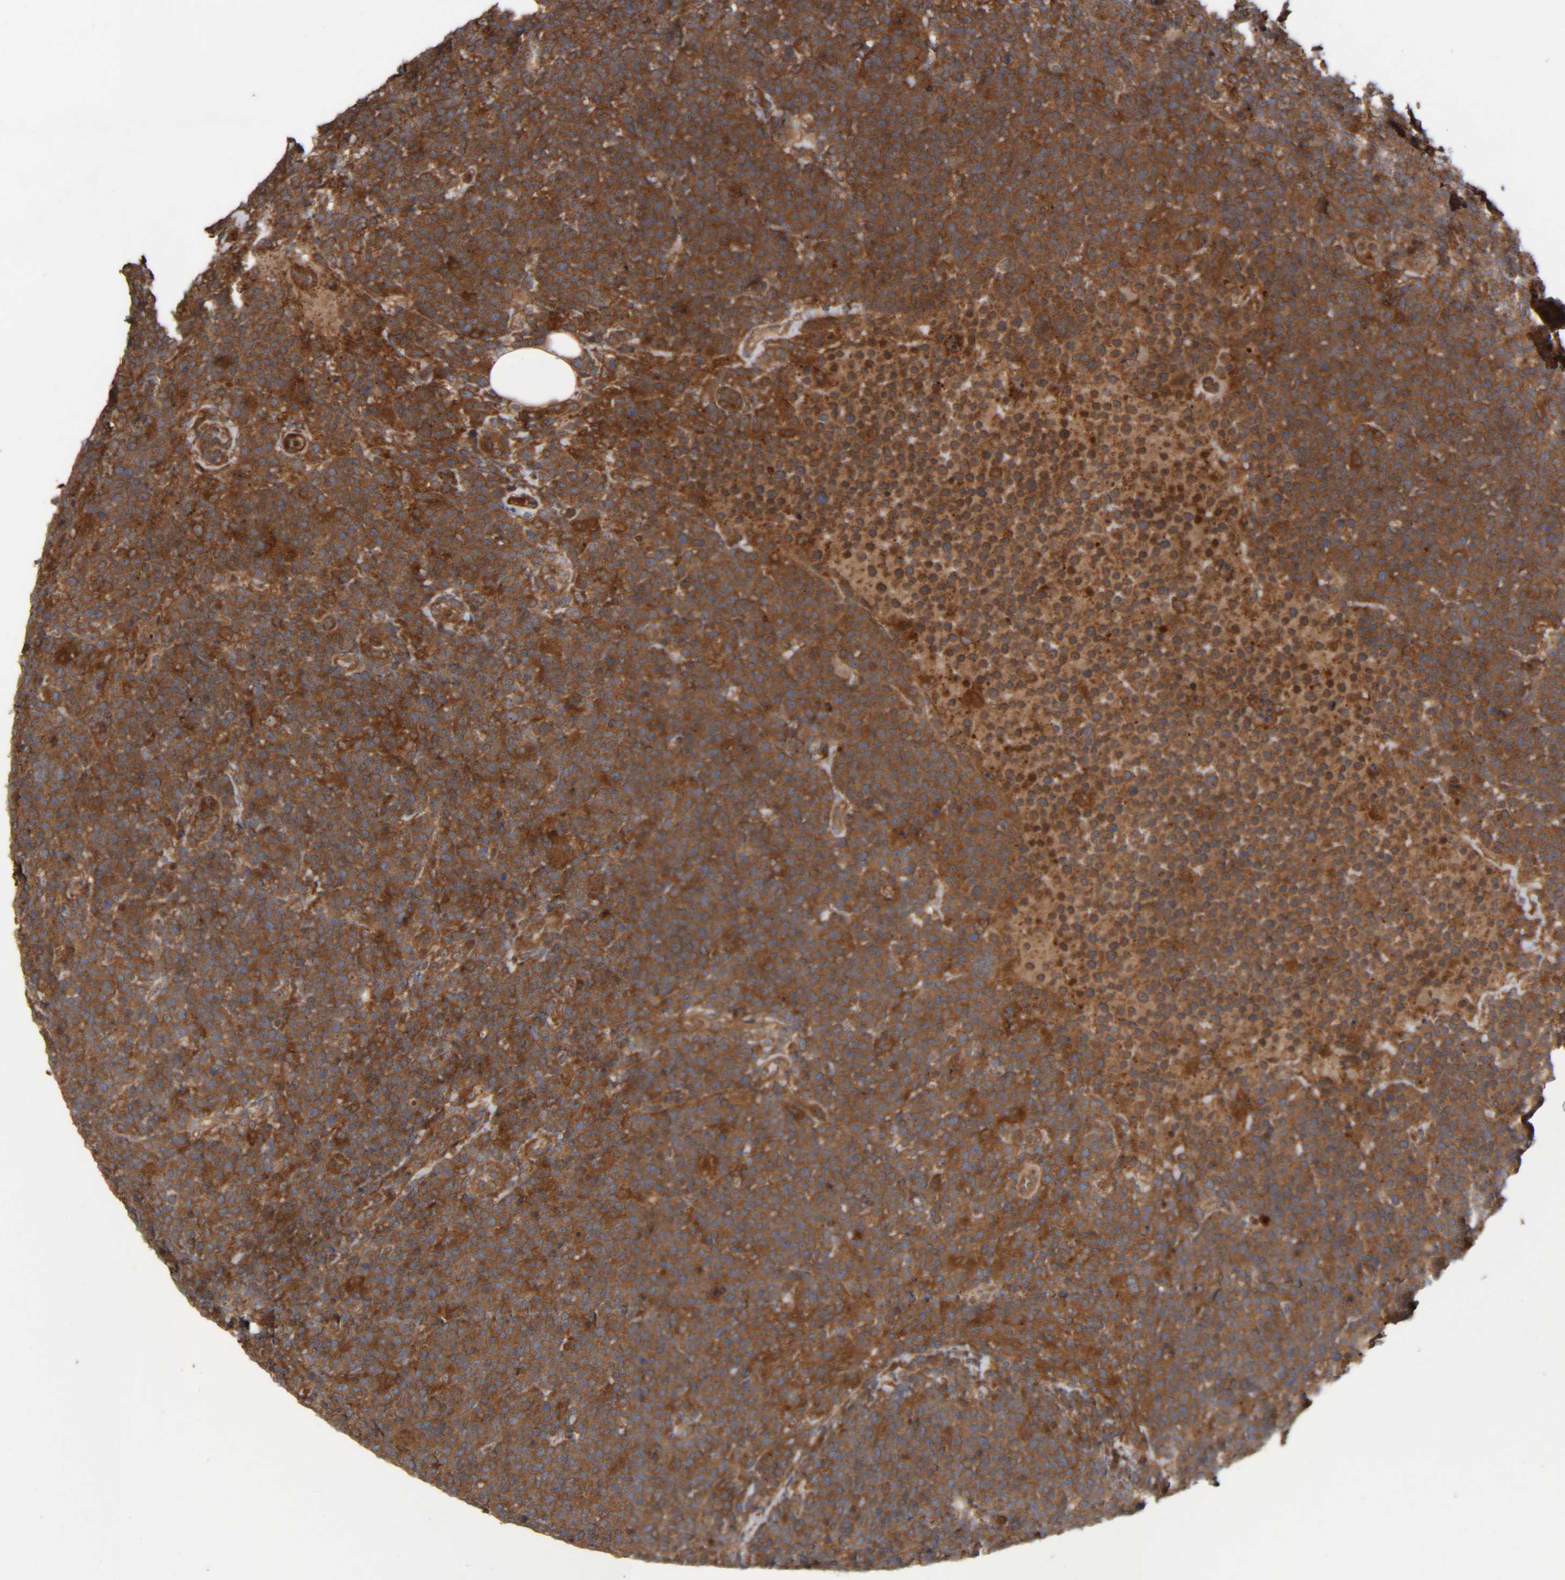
{"staining": {"intensity": "strong", "quantity": ">75%", "location": "cytoplasmic/membranous"}, "tissue": "lymphoma", "cell_type": "Tumor cells", "image_type": "cancer", "snomed": [{"axis": "morphology", "description": "Malignant lymphoma, non-Hodgkin's type, High grade"}, {"axis": "topography", "description": "Lymph node"}], "caption": "Immunohistochemical staining of high-grade malignant lymphoma, non-Hodgkin's type shows high levels of strong cytoplasmic/membranous protein expression in approximately >75% of tumor cells. (Brightfield microscopy of DAB IHC at high magnification).", "gene": "CCDC57", "patient": {"sex": "male", "age": 61}}